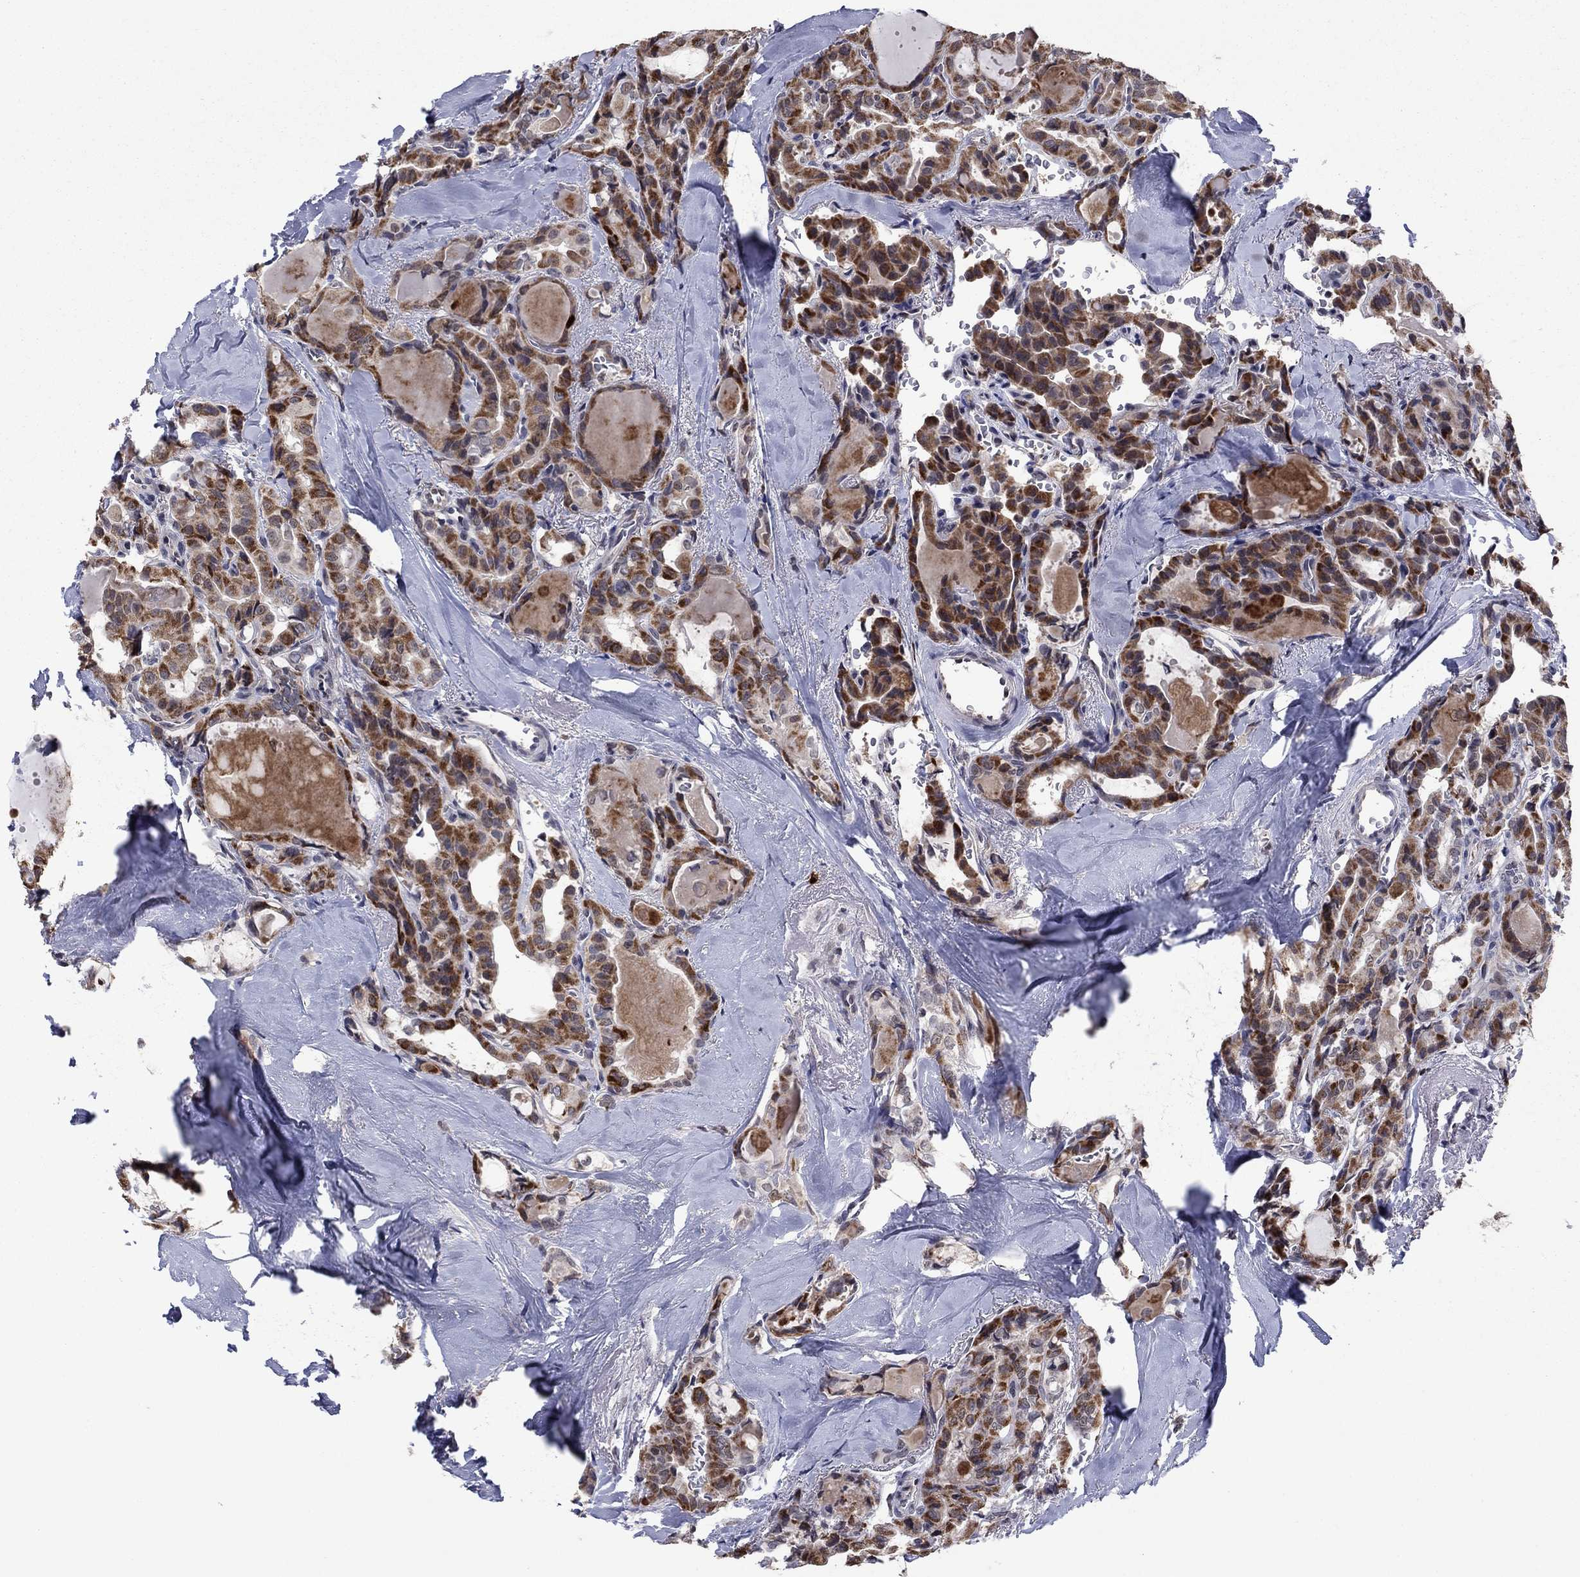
{"staining": {"intensity": "strong", "quantity": "25%-75%", "location": "cytoplasmic/membranous"}, "tissue": "thyroid cancer", "cell_type": "Tumor cells", "image_type": "cancer", "snomed": [{"axis": "morphology", "description": "Papillary adenocarcinoma, NOS"}, {"axis": "topography", "description": "Thyroid gland"}], "caption": "High-magnification brightfield microscopy of thyroid cancer (papillary adenocarcinoma) stained with DAB (brown) and counterstained with hematoxylin (blue). tumor cells exhibit strong cytoplasmic/membranous positivity is appreciated in approximately25%-75% of cells. (DAB = brown stain, brightfield microscopy at high magnification).", "gene": "CDCA5", "patient": {"sex": "female", "age": 41}}